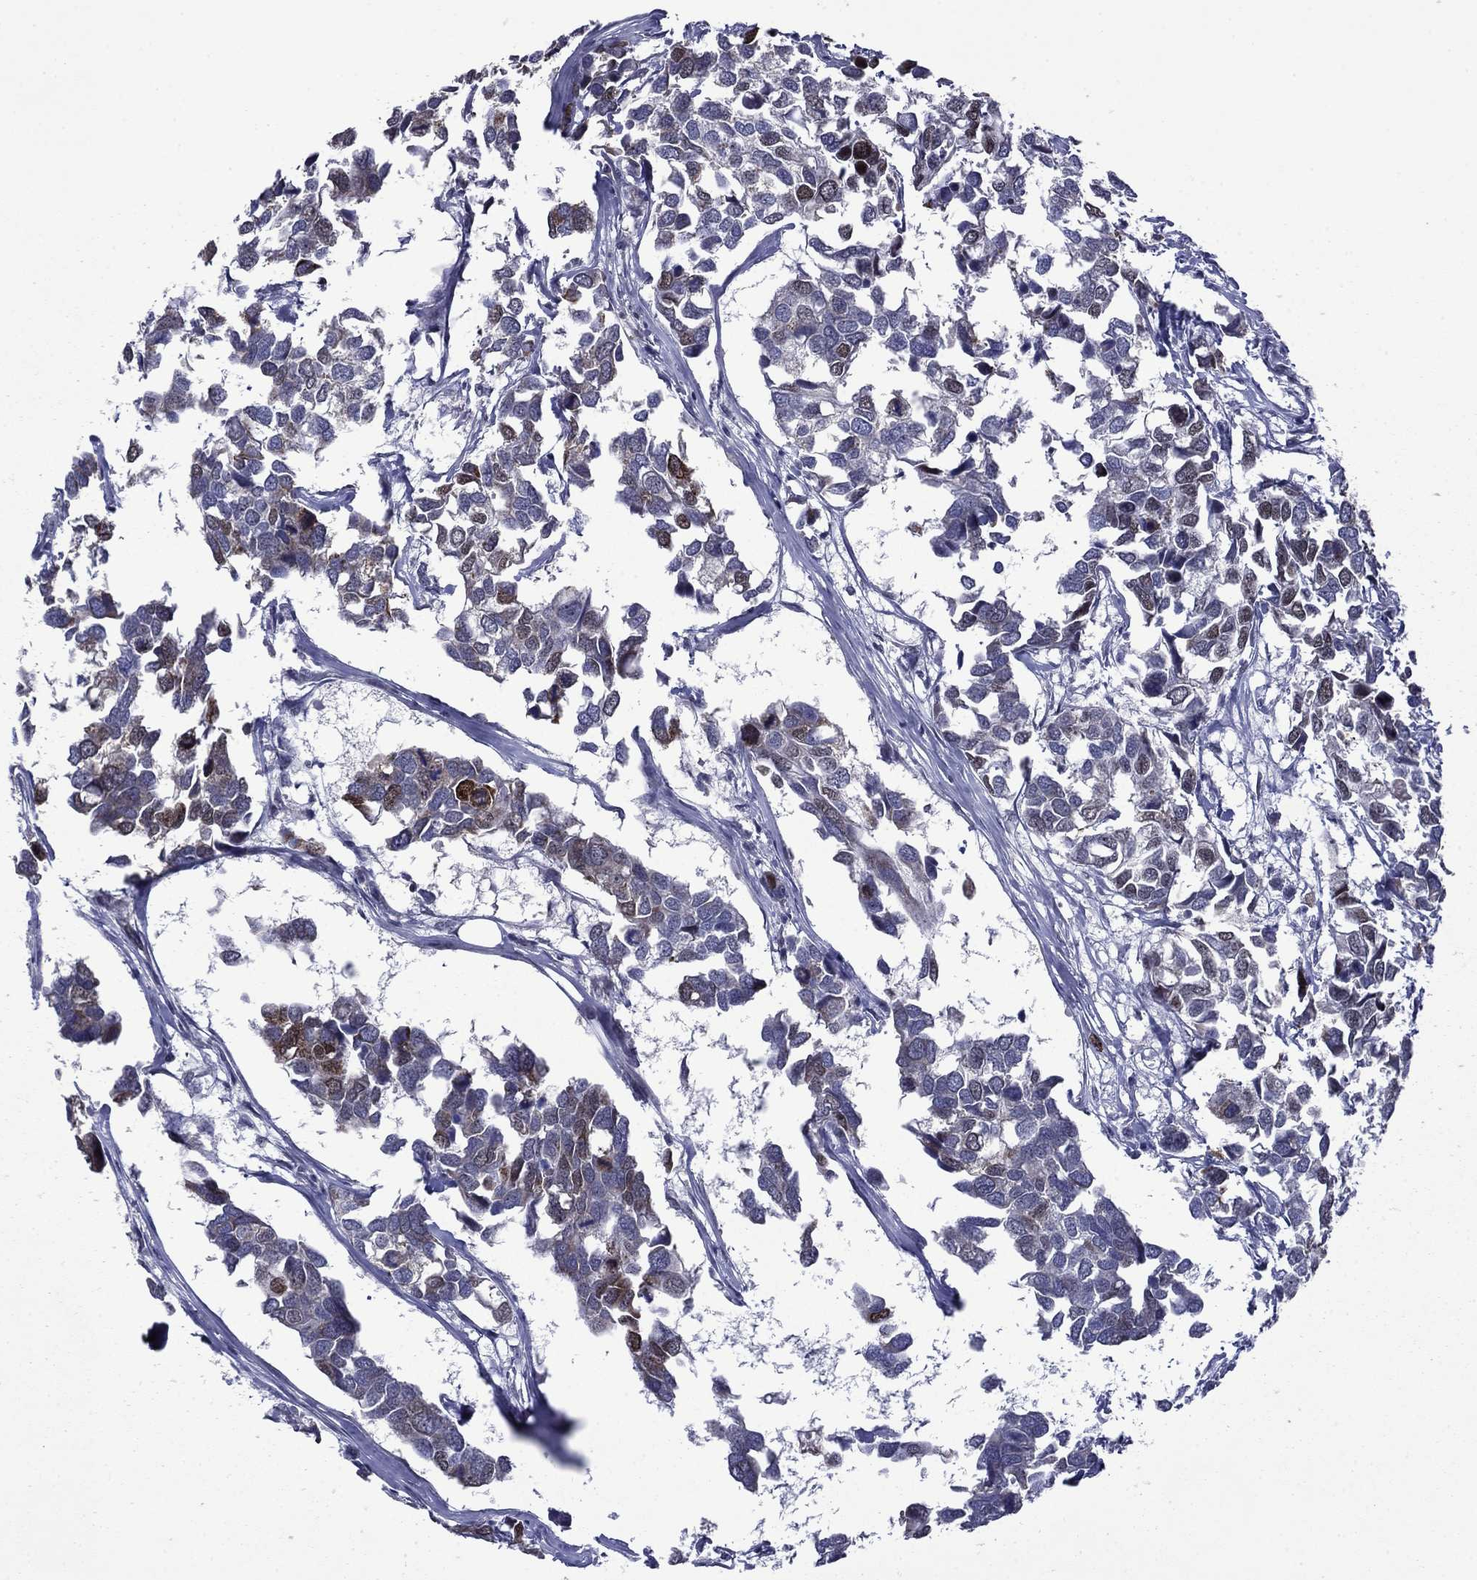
{"staining": {"intensity": "moderate", "quantity": "<25%", "location": "cytoplasmic/membranous"}, "tissue": "breast cancer", "cell_type": "Tumor cells", "image_type": "cancer", "snomed": [{"axis": "morphology", "description": "Duct carcinoma"}, {"axis": "topography", "description": "Breast"}], "caption": "Infiltrating ductal carcinoma (breast) stained for a protein exhibits moderate cytoplasmic/membranous positivity in tumor cells.", "gene": "SURF2", "patient": {"sex": "female", "age": 83}}